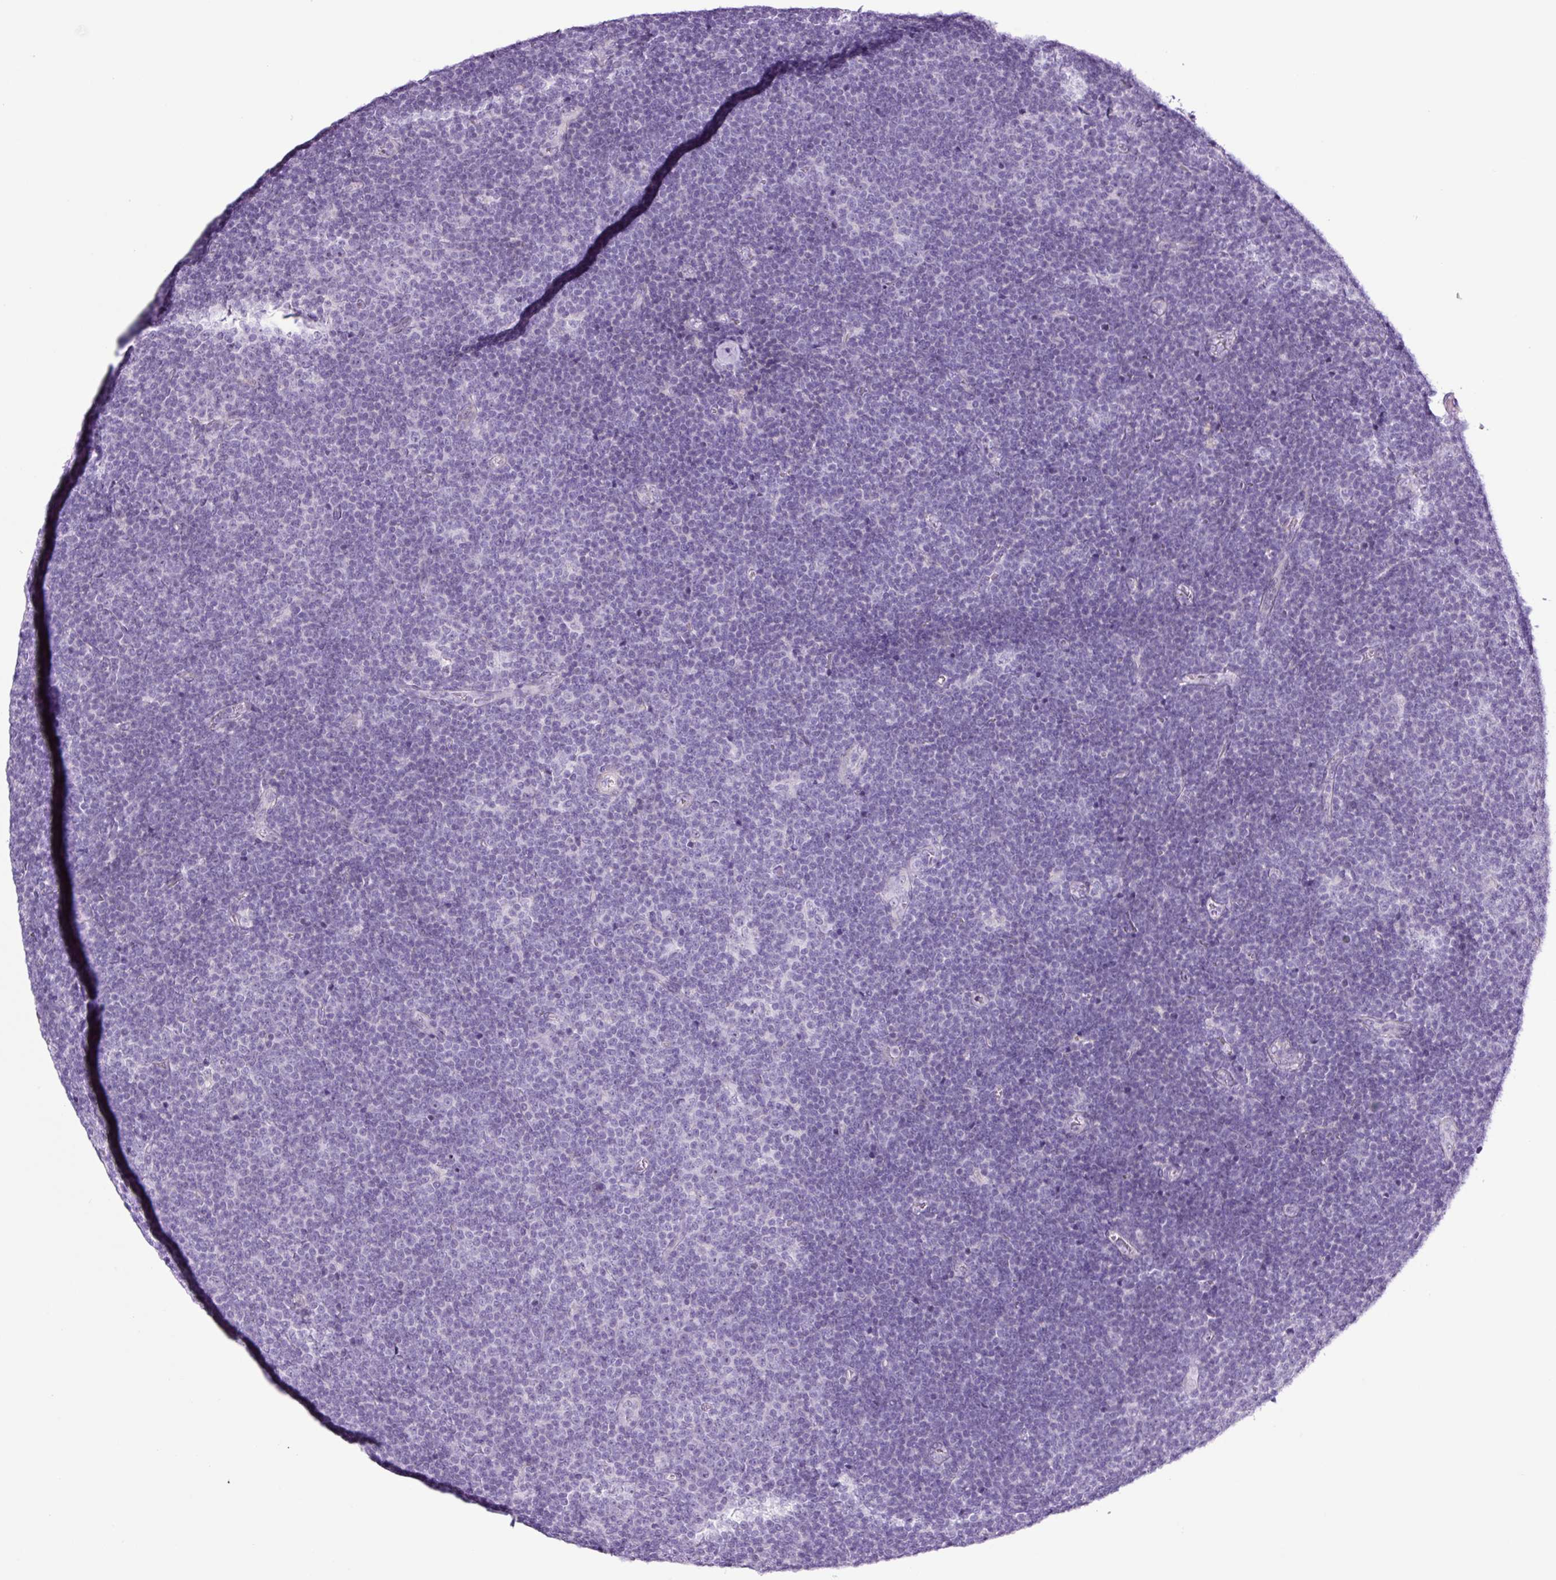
{"staining": {"intensity": "negative", "quantity": "none", "location": "none"}, "tissue": "lymphoma", "cell_type": "Tumor cells", "image_type": "cancer", "snomed": [{"axis": "morphology", "description": "Malignant lymphoma, non-Hodgkin's type, Low grade"}, {"axis": "topography", "description": "Lymph node"}], "caption": "The histopathology image demonstrates no significant expression in tumor cells of low-grade malignant lymphoma, non-Hodgkin's type. (DAB (3,3'-diaminobenzidine) immunohistochemistry, high magnification).", "gene": "RRS1", "patient": {"sex": "male", "age": 48}}